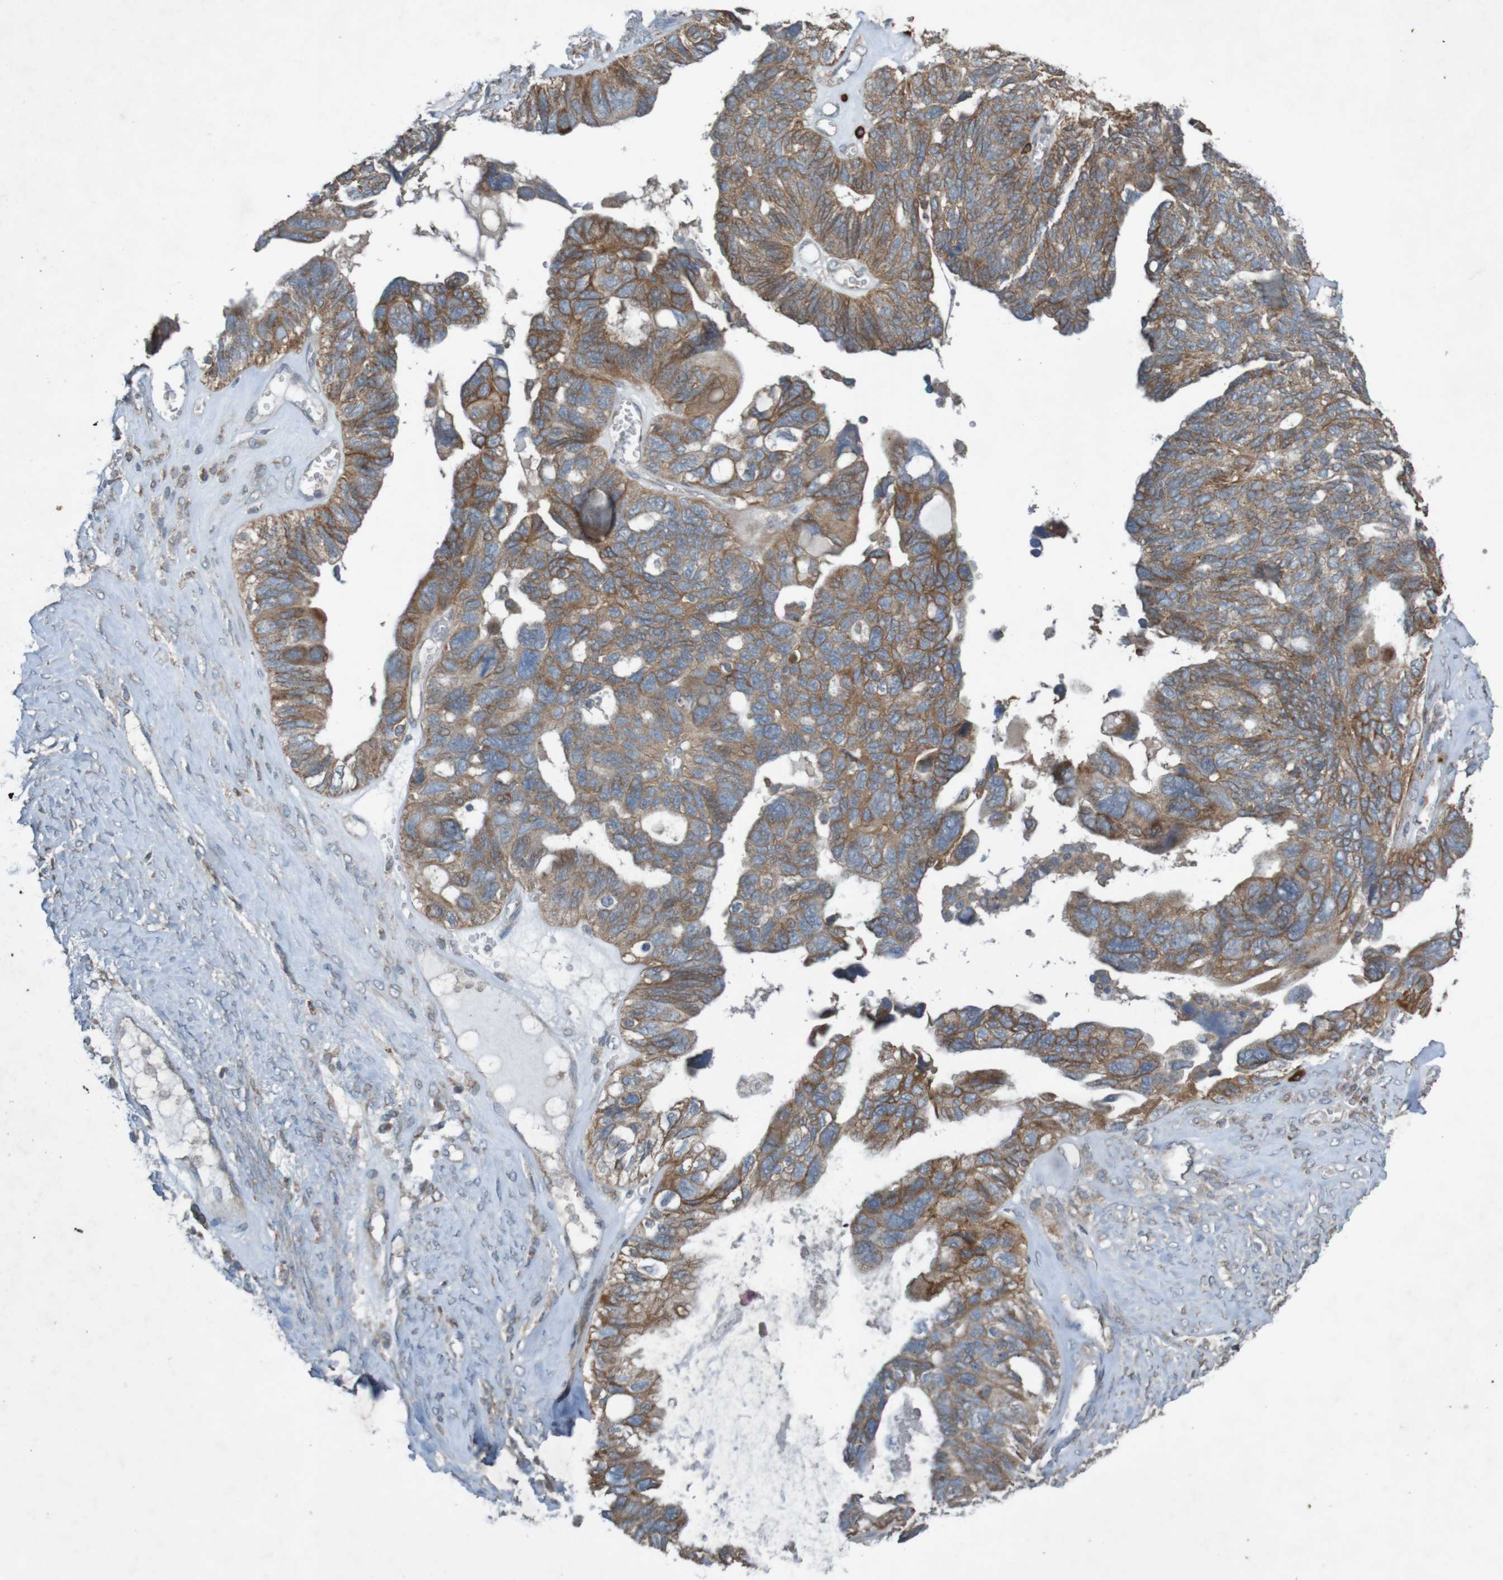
{"staining": {"intensity": "moderate", "quantity": ">75%", "location": "cytoplasmic/membranous"}, "tissue": "ovarian cancer", "cell_type": "Tumor cells", "image_type": "cancer", "snomed": [{"axis": "morphology", "description": "Cystadenocarcinoma, serous, NOS"}, {"axis": "topography", "description": "Ovary"}], "caption": "Immunohistochemical staining of ovarian cancer (serous cystadenocarcinoma) displays moderate cytoplasmic/membranous protein positivity in about >75% of tumor cells.", "gene": "B3GAT2", "patient": {"sex": "female", "age": 79}}